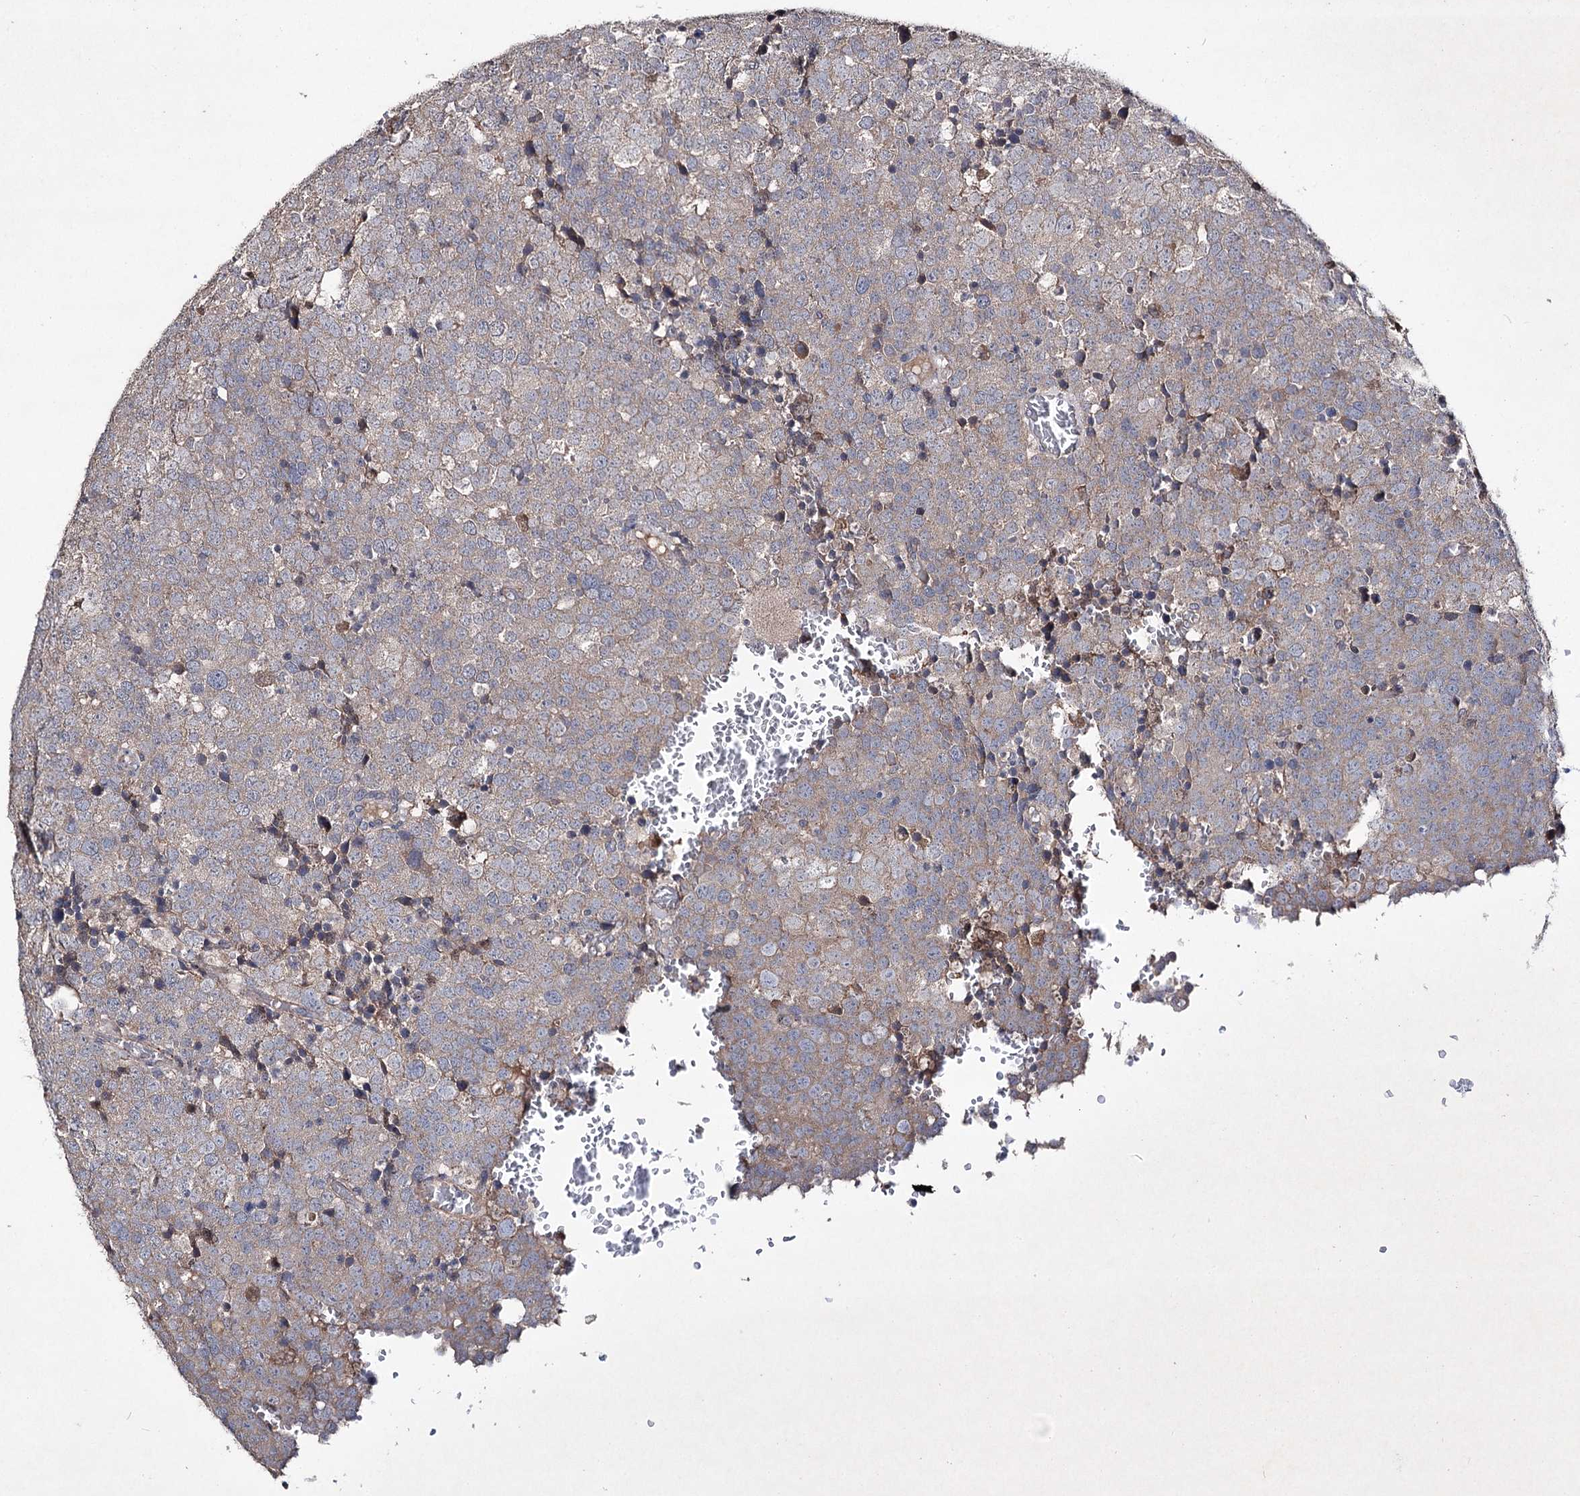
{"staining": {"intensity": "weak", "quantity": "25%-75%", "location": "cytoplasmic/membranous"}, "tissue": "testis cancer", "cell_type": "Tumor cells", "image_type": "cancer", "snomed": [{"axis": "morphology", "description": "Seminoma, NOS"}, {"axis": "topography", "description": "Testis"}], "caption": "About 25%-75% of tumor cells in human testis cancer (seminoma) display weak cytoplasmic/membranous protein expression as visualized by brown immunohistochemical staining.", "gene": "SEMA4G", "patient": {"sex": "male", "age": 71}}